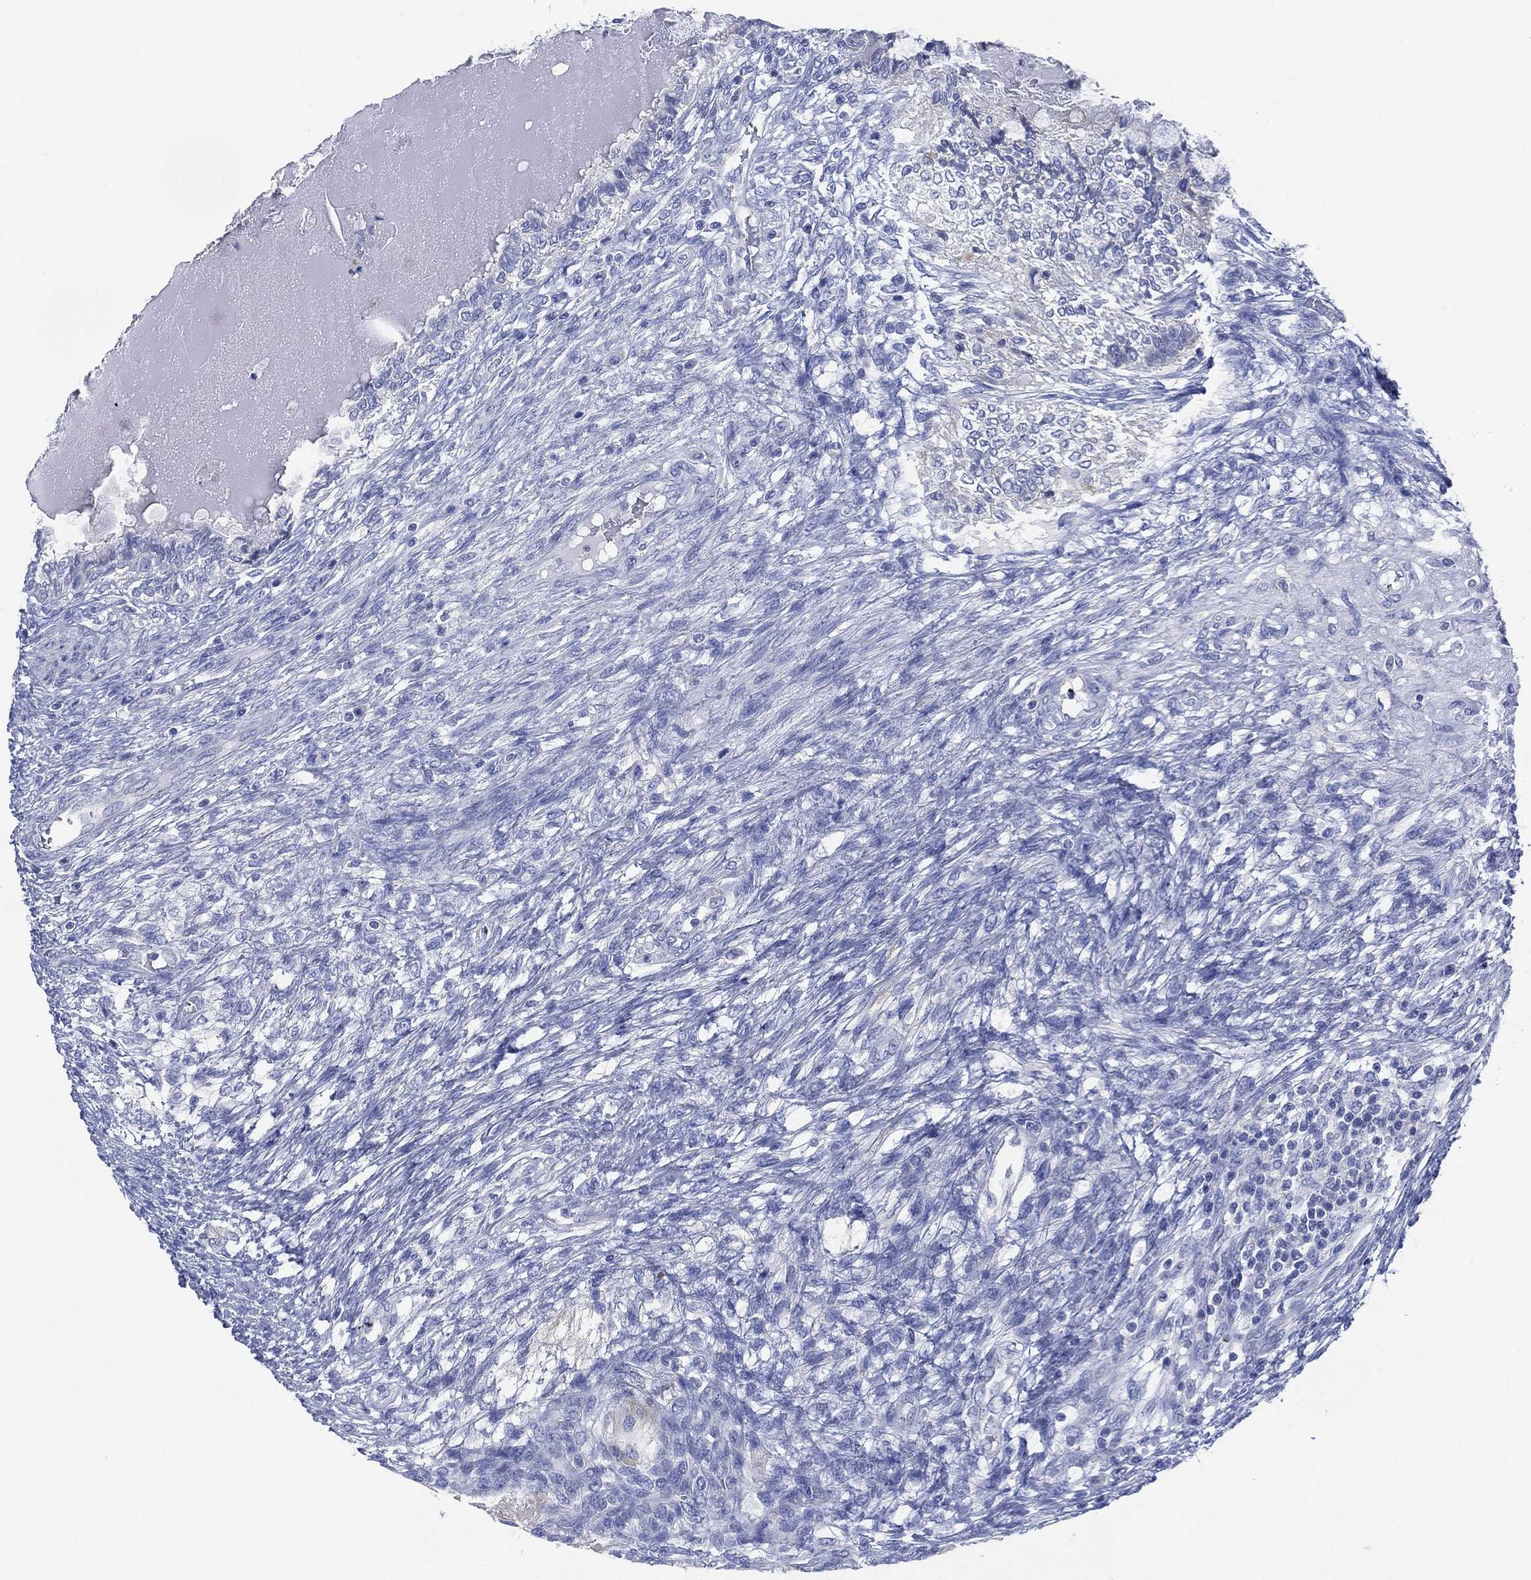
{"staining": {"intensity": "negative", "quantity": "none", "location": "none"}, "tissue": "testis cancer", "cell_type": "Tumor cells", "image_type": "cancer", "snomed": [{"axis": "morphology", "description": "Seminoma, NOS"}, {"axis": "morphology", "description": "Carcinoma, Embryonal, NOS"}, {"axis": "topography", "description": "Testis"}], "caption": "Immunohistochemistry photomicrograph of neoplastic tissue: human seminoma (testis) stained with DAB reveals no significant protein expression in tumor cells. Nuclei are stained in blue.", "gene": "CHRNA3", "patient": {"sex": "male", "age": 41}}